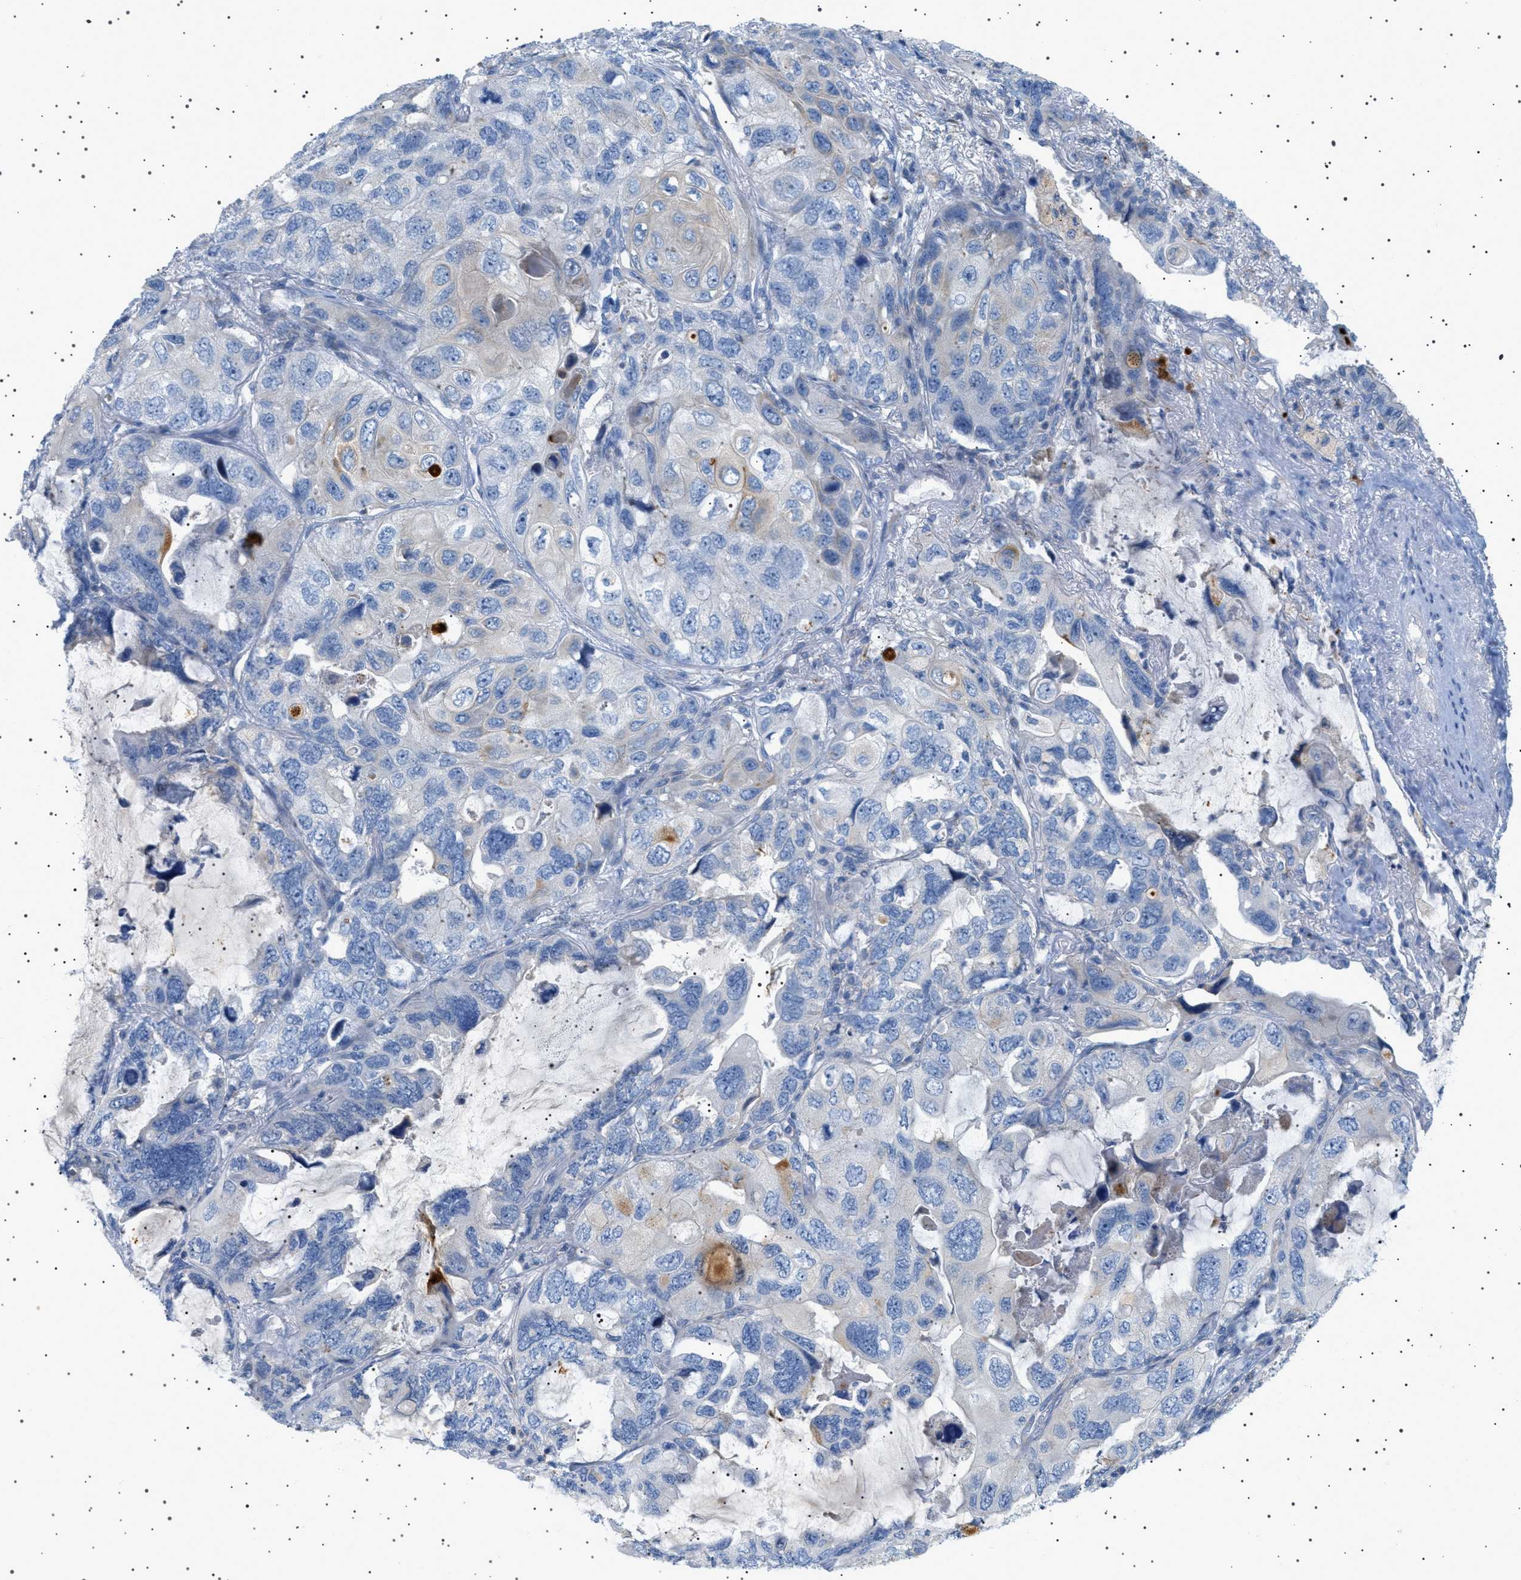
{"staining": {"intensity": "weak", "quantity": "<25%", "location": "cytoplasmic/membranous"}, "tissue": "lung cancer", "cell_type": "Tumor cells", "image_type": "cancer", "snomed": [{"axis": "morphology", "description": "Squamous cell carcinoma, NOS"}, {"axis": "topography", "description": "Lung"}], "caption": "Tumor cells are negative for brown protein staining in lung squamous cell carcinoma.", "gene": "ADCY10", "patient": {"sex": "female", "age": 73}}